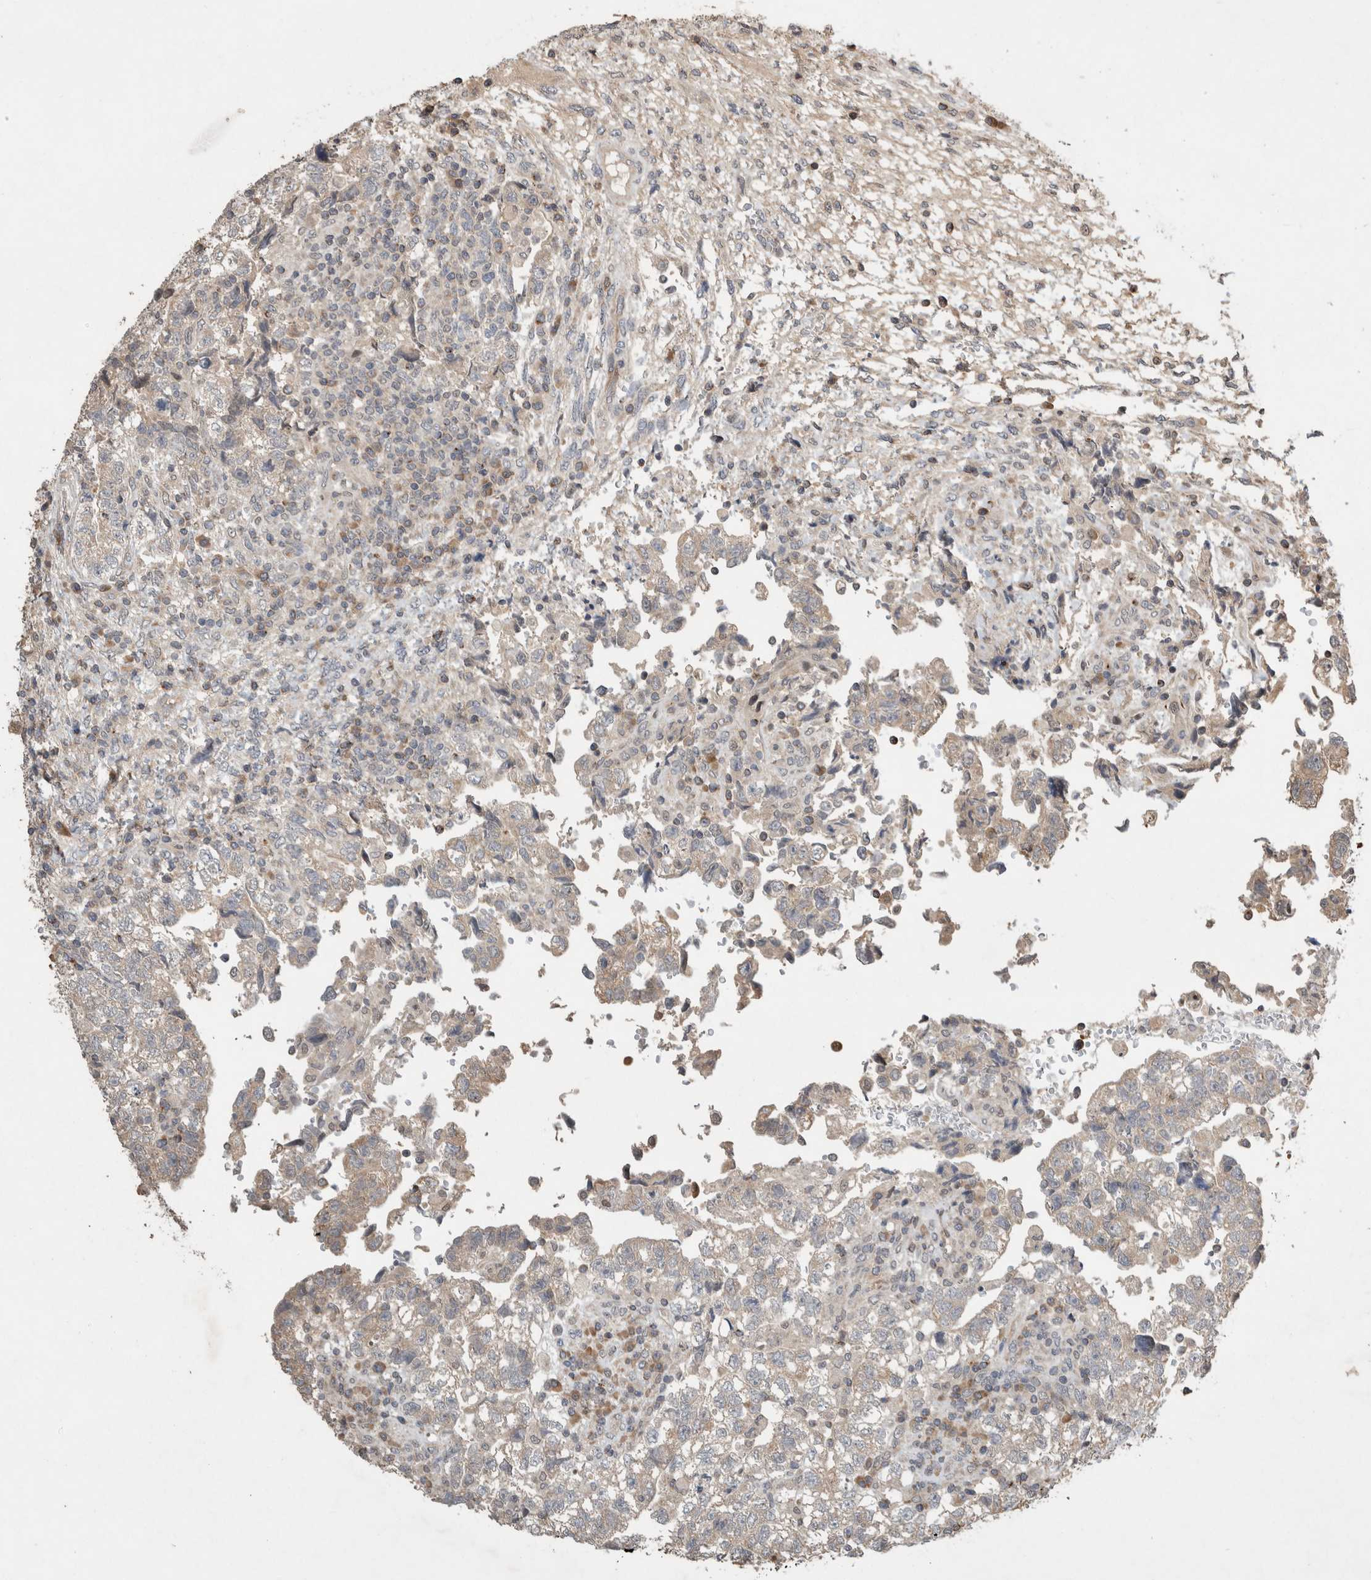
{"staining": {"intensity": "negative", "quantity": "none", "location": "none"}, "tissue": "testis cancer", "cell_type": "Tumor cells", "image_type": "cancer", "snomed": [{"axis": "morphology", "description": "Normal tissue, NOS"}, {"axis": "morphology", "description": "Carcinoma, Embryonal, NOS"}, {"axis": "topography", "description": "Testis"}], "caption": "A photomicrograph of human embryonal carcinoma (testis) is negative for staining in tumor cells.", "gene": "SERAC1", "patient": {"sex": "male", "age": 36}}